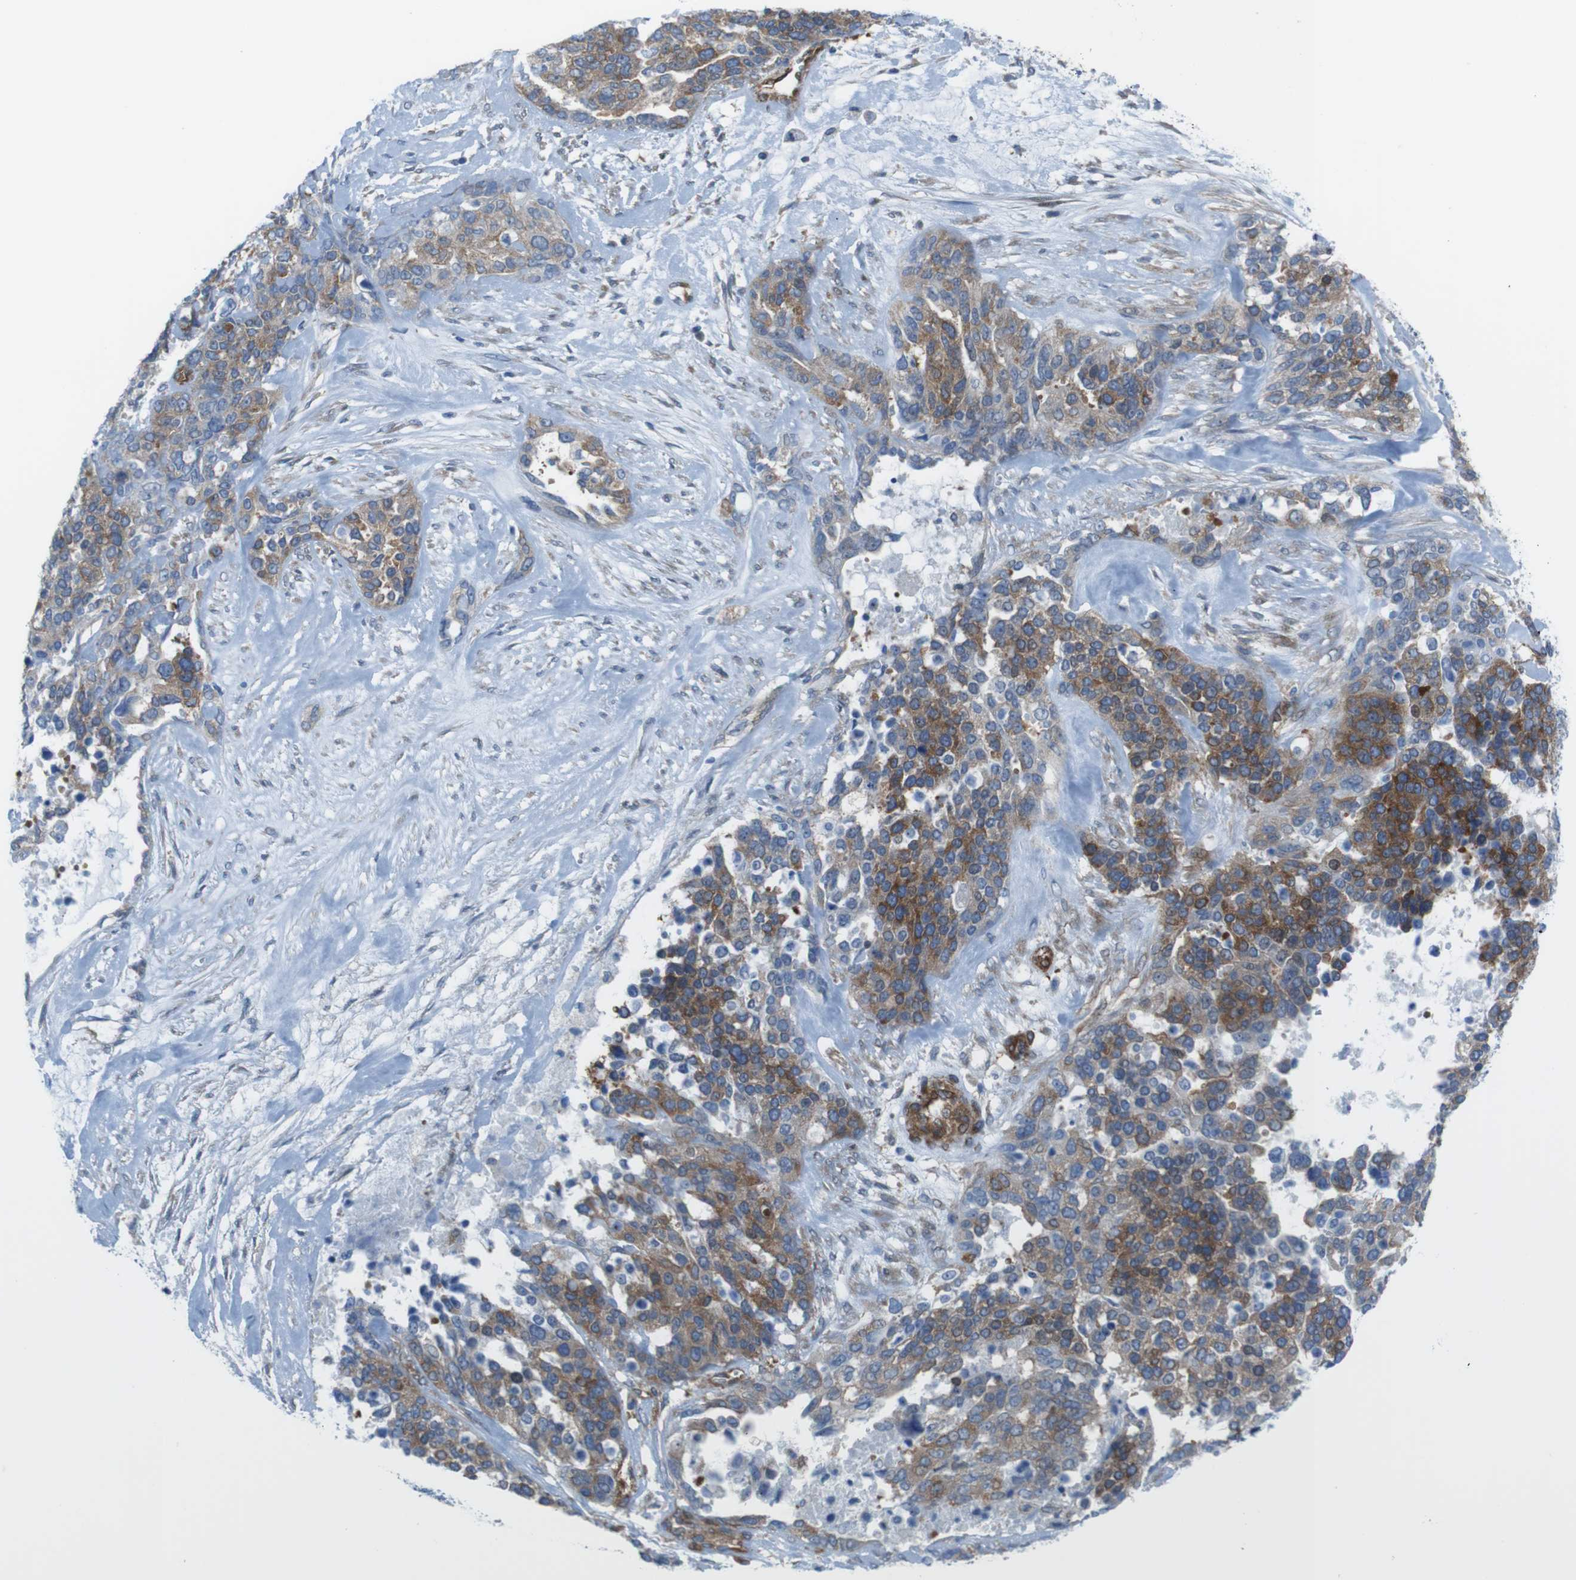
{"staining": {"intensity": "moderate", "quantity": ">75%", "location": "cytoplasmic/membranous"}, "tissue": "ovarian cancer", "cell_type": "Tumor cells", "image_type": "cancer", "snomed": [{"axis": "morphology", "description": "Cystadenocarcinoma, serous, NOS"}, {"axis": "topography", "description": "Ovary"}], "caption": "Brown immunohistochemical staining in human ovarian cancer (serous cystadenocarcinoma) exhibits moderate cytoplasmic/membranous expression in about >75% of tumor cells. Immunohistochemistry (ihc) stains the protein of interest in brown and the nuclei are stained blue.", "gene": "DIAPH2", "patient": {"sex": "female", "age": 44}}